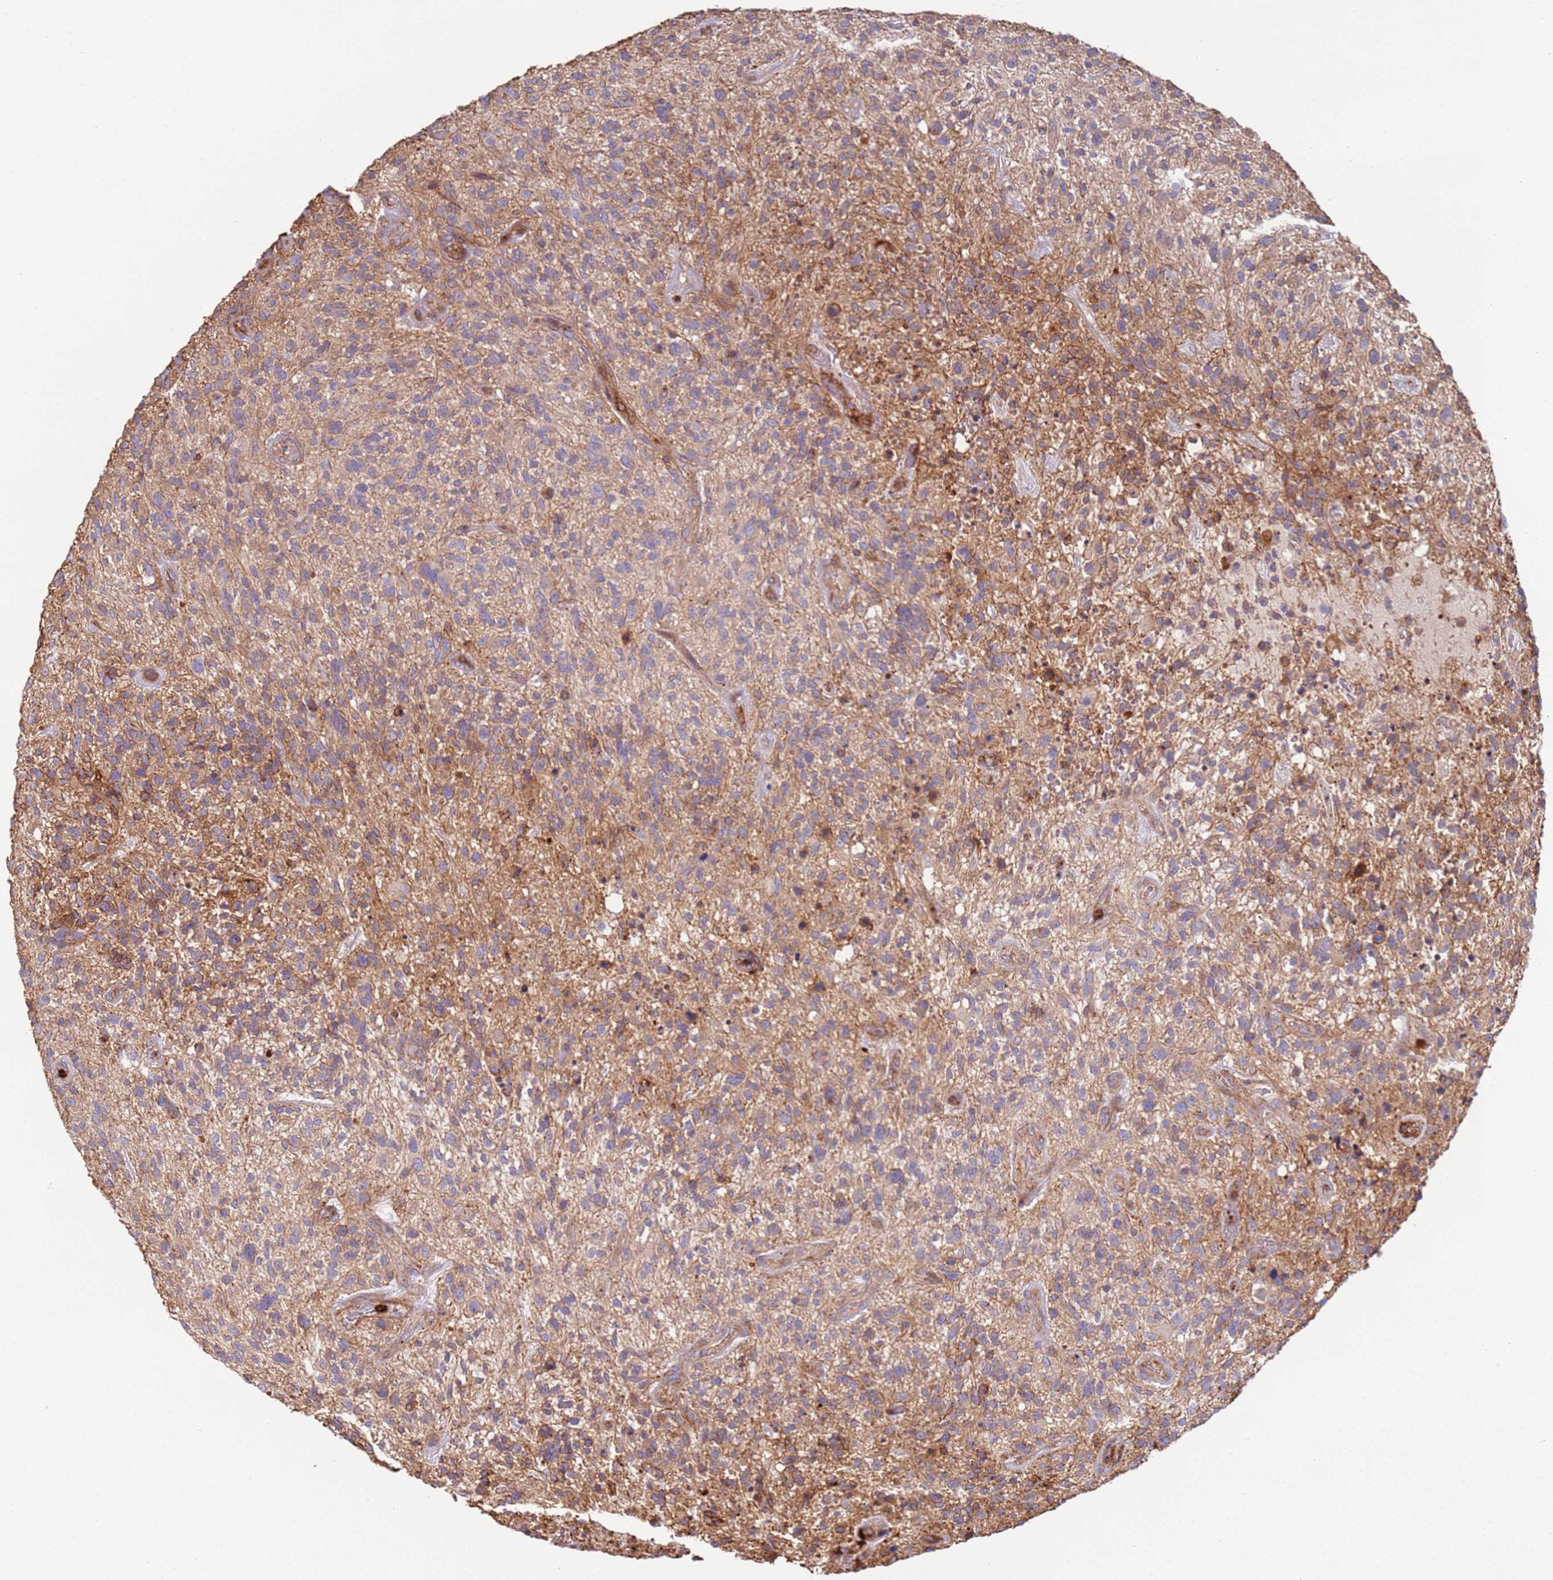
{"staining": {"intensity": "moderate", "quantity": "<25%", "location": "cytoplasmic/membranous"}, "tissue": "glioma", "cell_type": "Tumor cells", "image_type": "cancer", "snomed": [{"axis": "morphology", "description": "Glioma, malignant, High grade"}, {"axis": "topography", "description": "Brain"}], "caption": "Immunohistochemical staining of malignant glioma (high-grade) reveals low levels of moderate cytoplasmic/membranous expression in about <25% of tumor cells.", "gene": "NDUFAF4", "patient": {"sex": "male", "age": 47}}